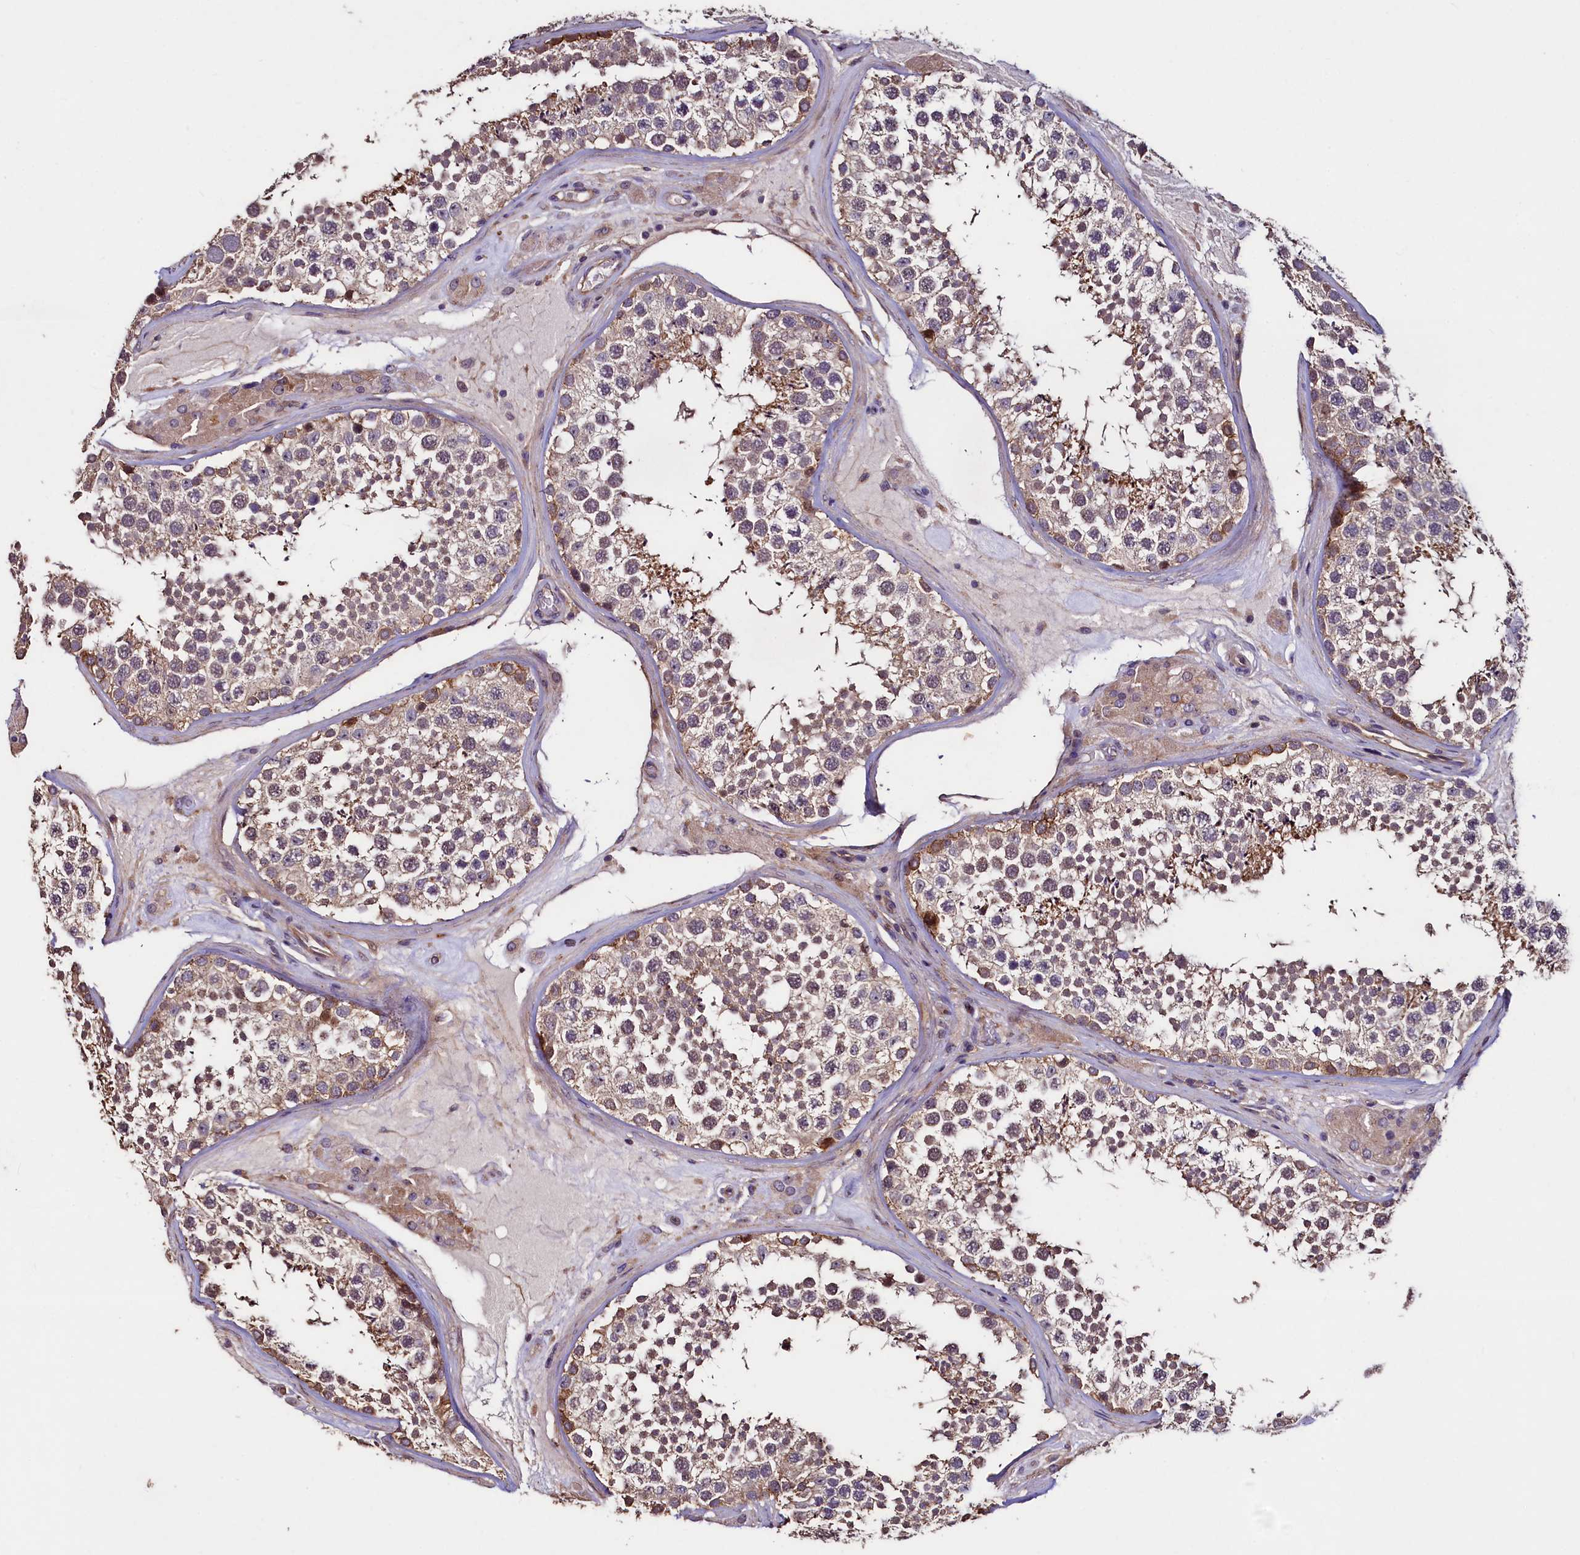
{"staining": {"intensity": "moderate", "quantity": ">75%", "location": "cytoplasmic/membranous"}, "tissue": "testis", "cell_type": "Cells in seminiferous ducts", "image_type": "normal", "snomed": [{"axis": "morphology", "description": "Normal tissue, NOS"}, {"axis": "topography", "description": "Testis"}], "caption": "DAB immunohistochemical staining of benign human testis demonstrates moderate cytoplasmic/membranous protein staining in about >75% of cells in seminiferous ducts. The protein of interest is shown in brown color, while the nuclei are stained blue.", "gene": "PALM", "patient": {"sex": "male", "age": 46}}